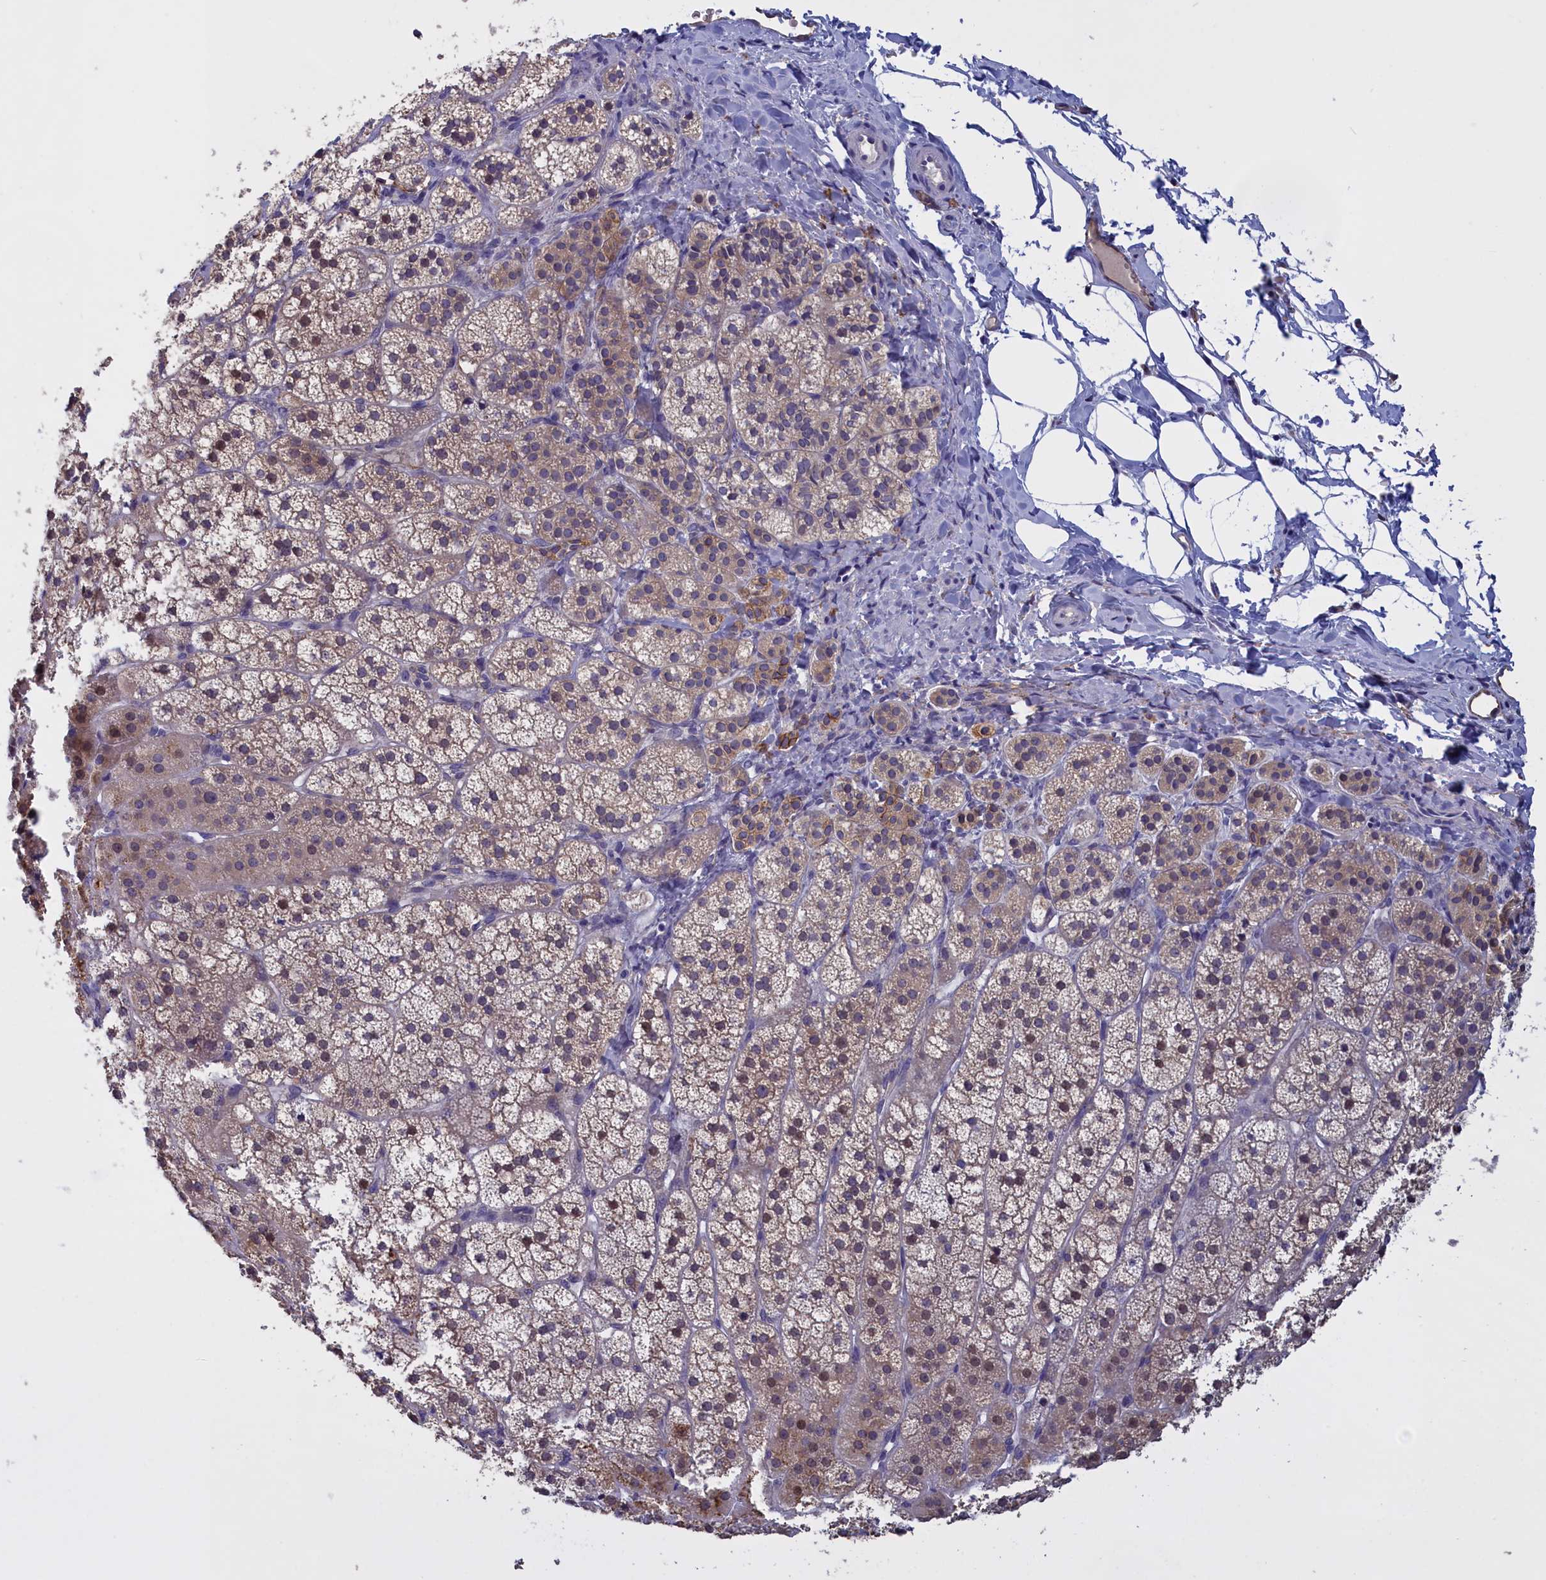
{"staining": {"intensity": "weak", "quantity": ">75%", "location": "cytoplasmic/membranous"}, "tissue": "adrenal gland", "cell_type": "Glandular cells", "image_type": "normal", "snomed": [{"axis": "morphology", "description": "Normal tissue, NOS"}, {"axis": "topography", "description": "Adrenal gland"}], "caption": "Glandular cells exhibit low levels of weak cytoplasmic/membranous expression in approximately >75% of cells in benign human adrenal gland.", "gene": "COL19A1", "patient": {"sex": "female", "age": 44}}